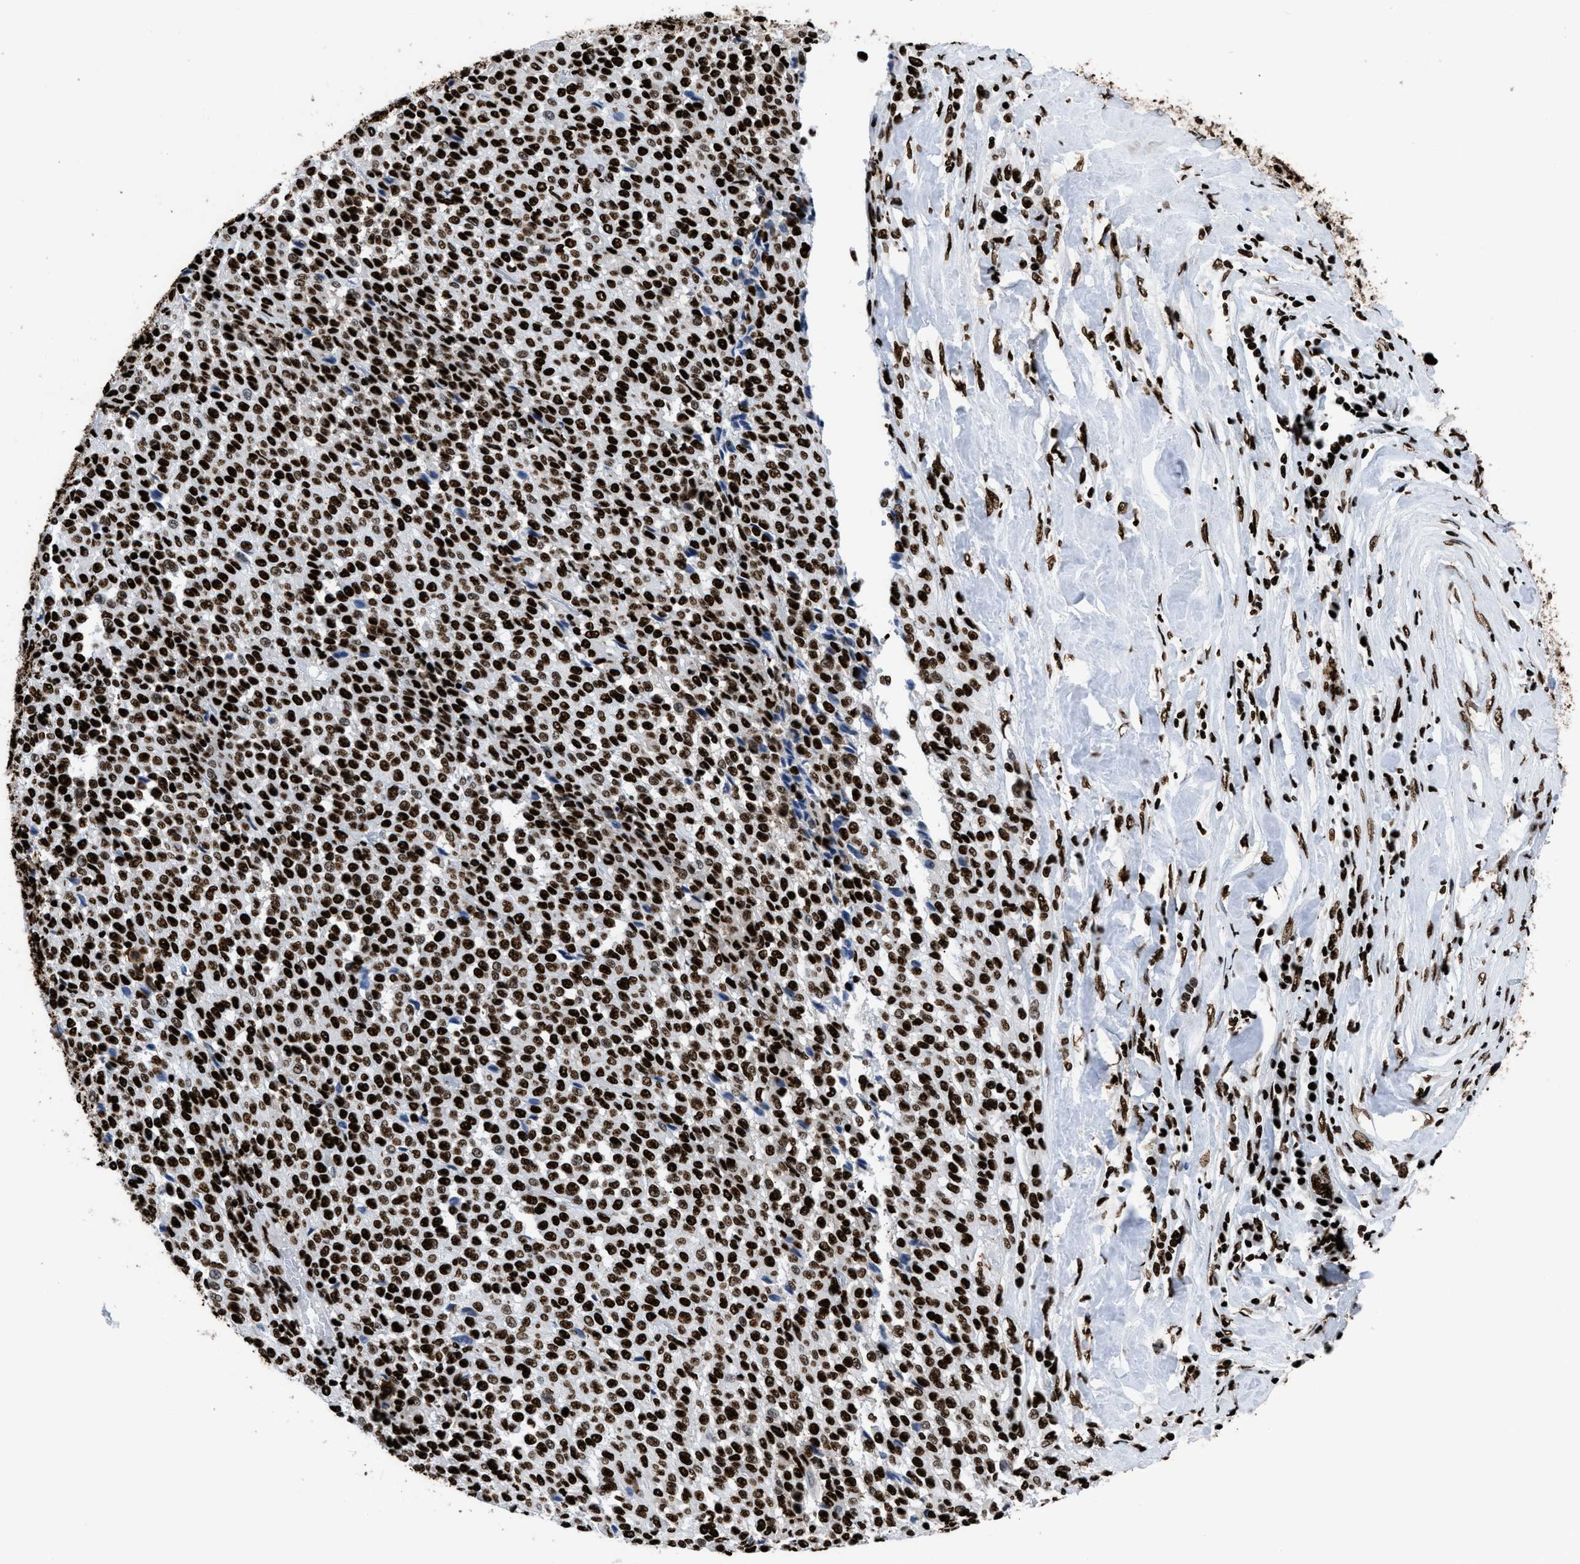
{"staining": {"intensity": "strong", "quantity": ">75%", "location": "nuclear"}, "tissue": "melanoma", "cell_type": "Tumor cells", "image_type": "cancer", "snomed": [{"axis": "morphology", "description": "Malignant melanoma, Metastatic site"}, {"axis": "topography", "description": "Pancreas"}], "caption": "This is a micrograph of immunohistochemistry staining of melanoma, which shows strong staining in the nuclear of tumor cells.", "gene": "HNRNPM", "patient": {"sex": "female", "age": 30}}